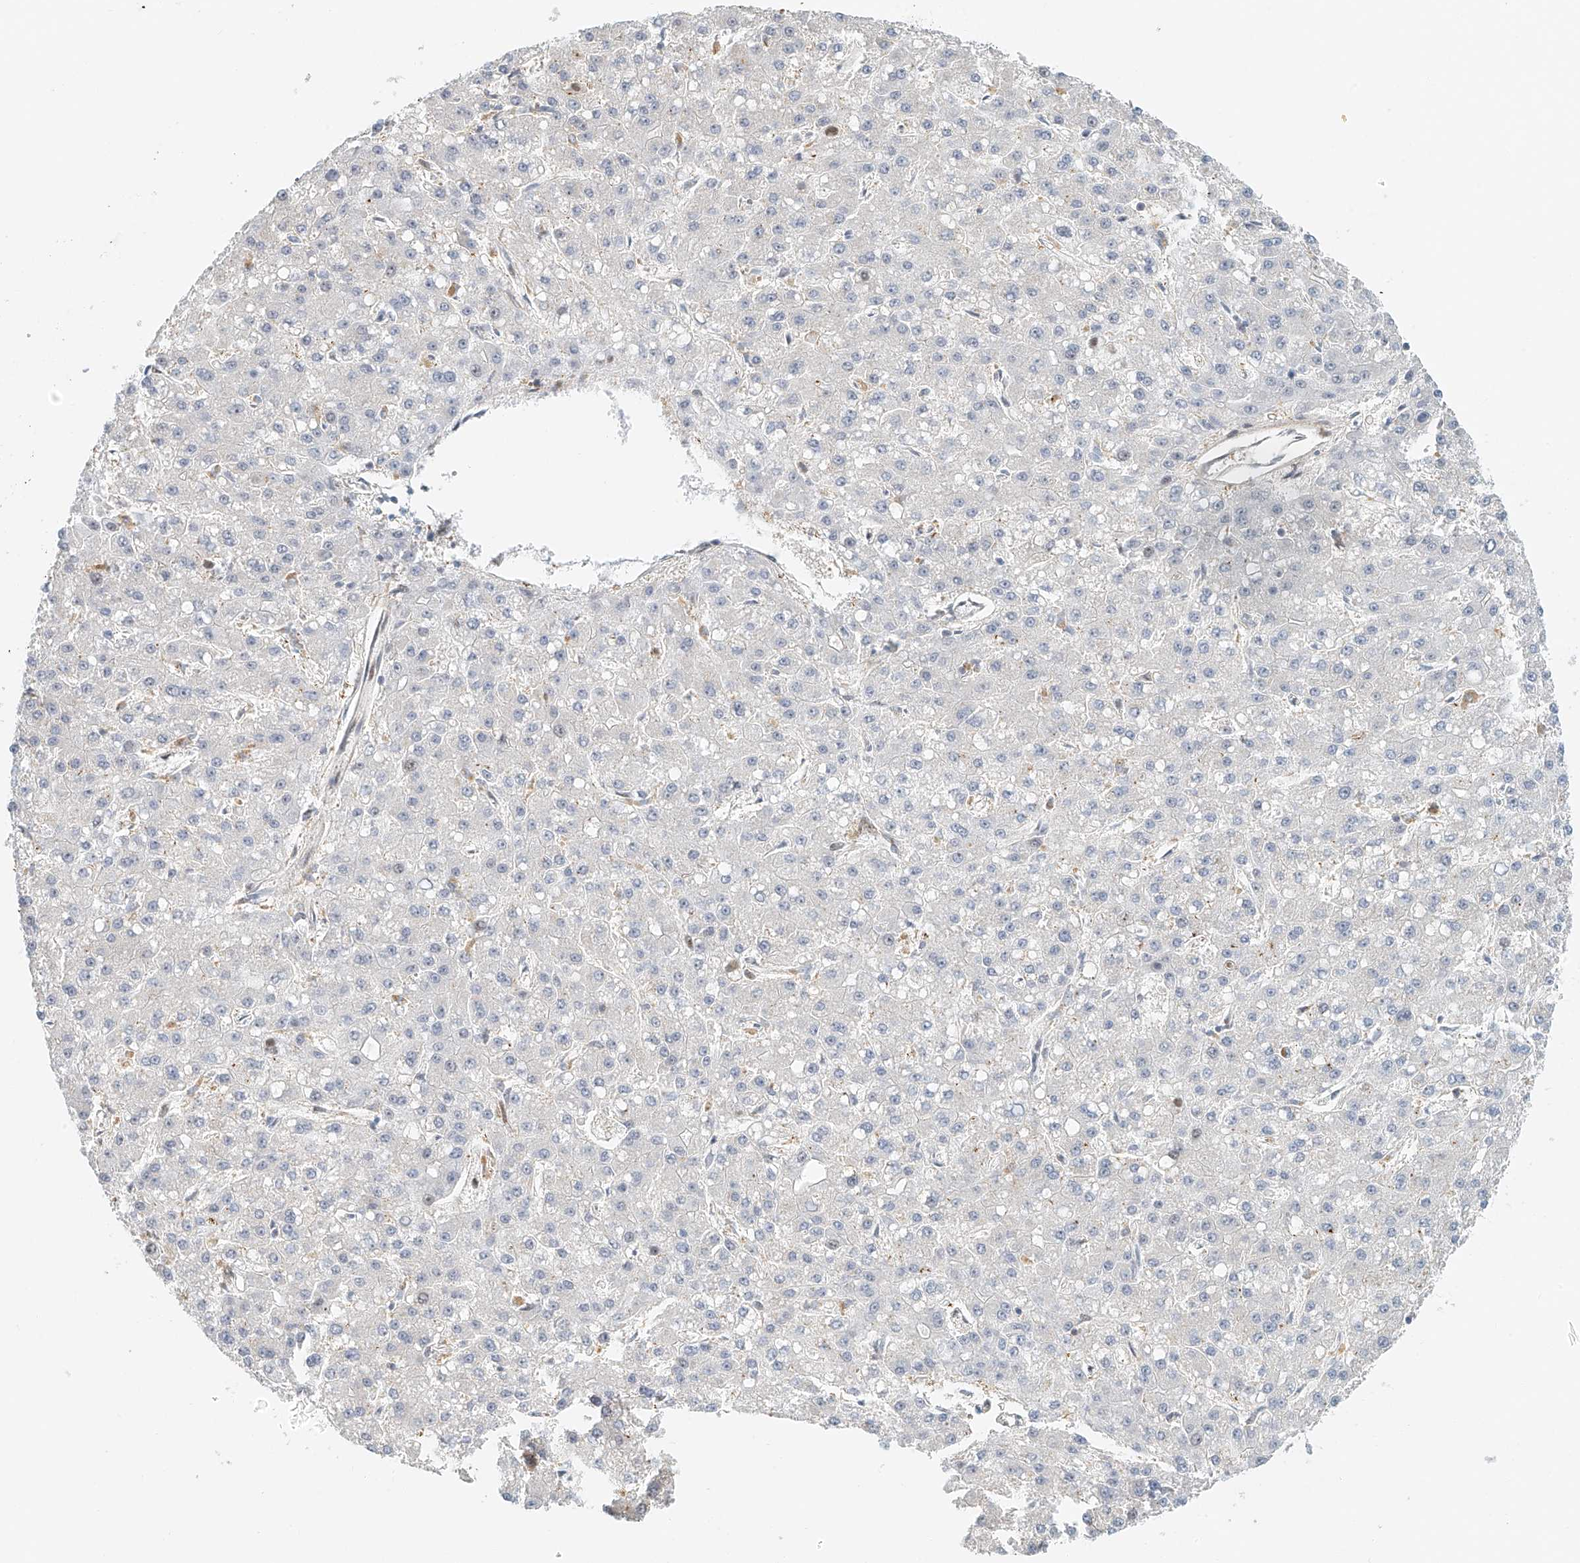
{"staining": {"intensity": "negative", "quantity": "none", "location": "none"}, "tissue": "liver cancer", "cell_type": "Tumor cells", "image_type": "cancer", "snomed": [{"axis": "morphology", "description": "Carcinoma, Hepatocellular, NOS"}, {"axis": "topography", "description": "Liver"}], "caption": "The IHC photomicrograph has no significant staining in tumor cells of hepatocellular carcinoma (liver) tissue.", "gene": "ZNF514", "patient": {"sex": "male", "age": 67}}